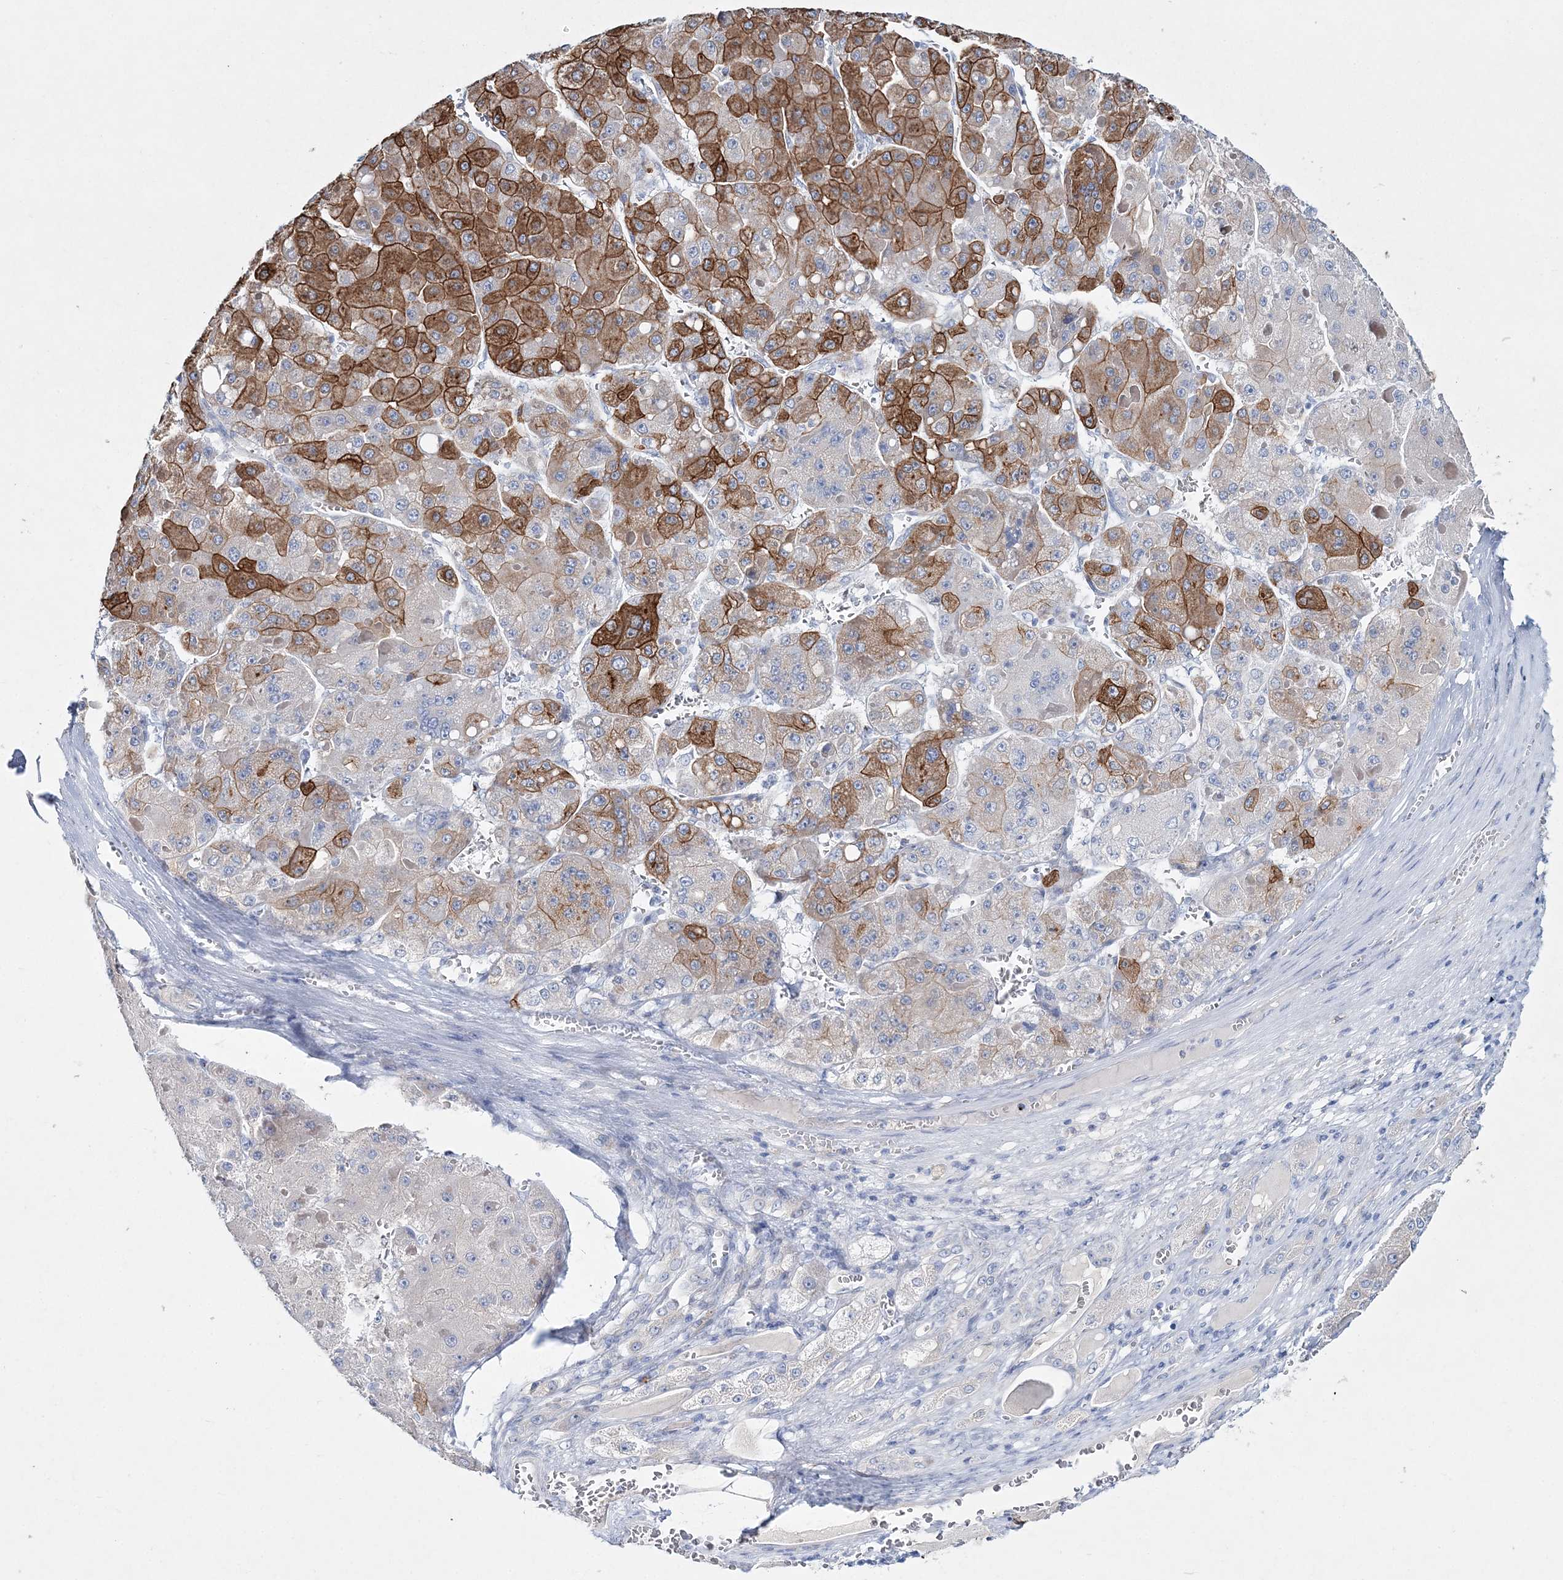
{"staining": {"intensity": "strong", "quantity": "25%-75%", "location": "cytoplasmic/membranous"}, "tissue": "liver cancer", "cell_type": "Tumor cells", "image_type": "cancer", "snomed": [{"axis": "morphology", "description": "Carcinoma, Hepatocellular, NOS"}, {"axis": "topography", "description": "Liver"}], "caption": "IHC of liver cancer (hepatocellular carcinoma) demonstrates high levels of strong cytoplasmic/membranous expression in about 25%-75% of tumor cells.", "gene": "ADGRL1", "patient": {"sex": "female", "age": 73}}